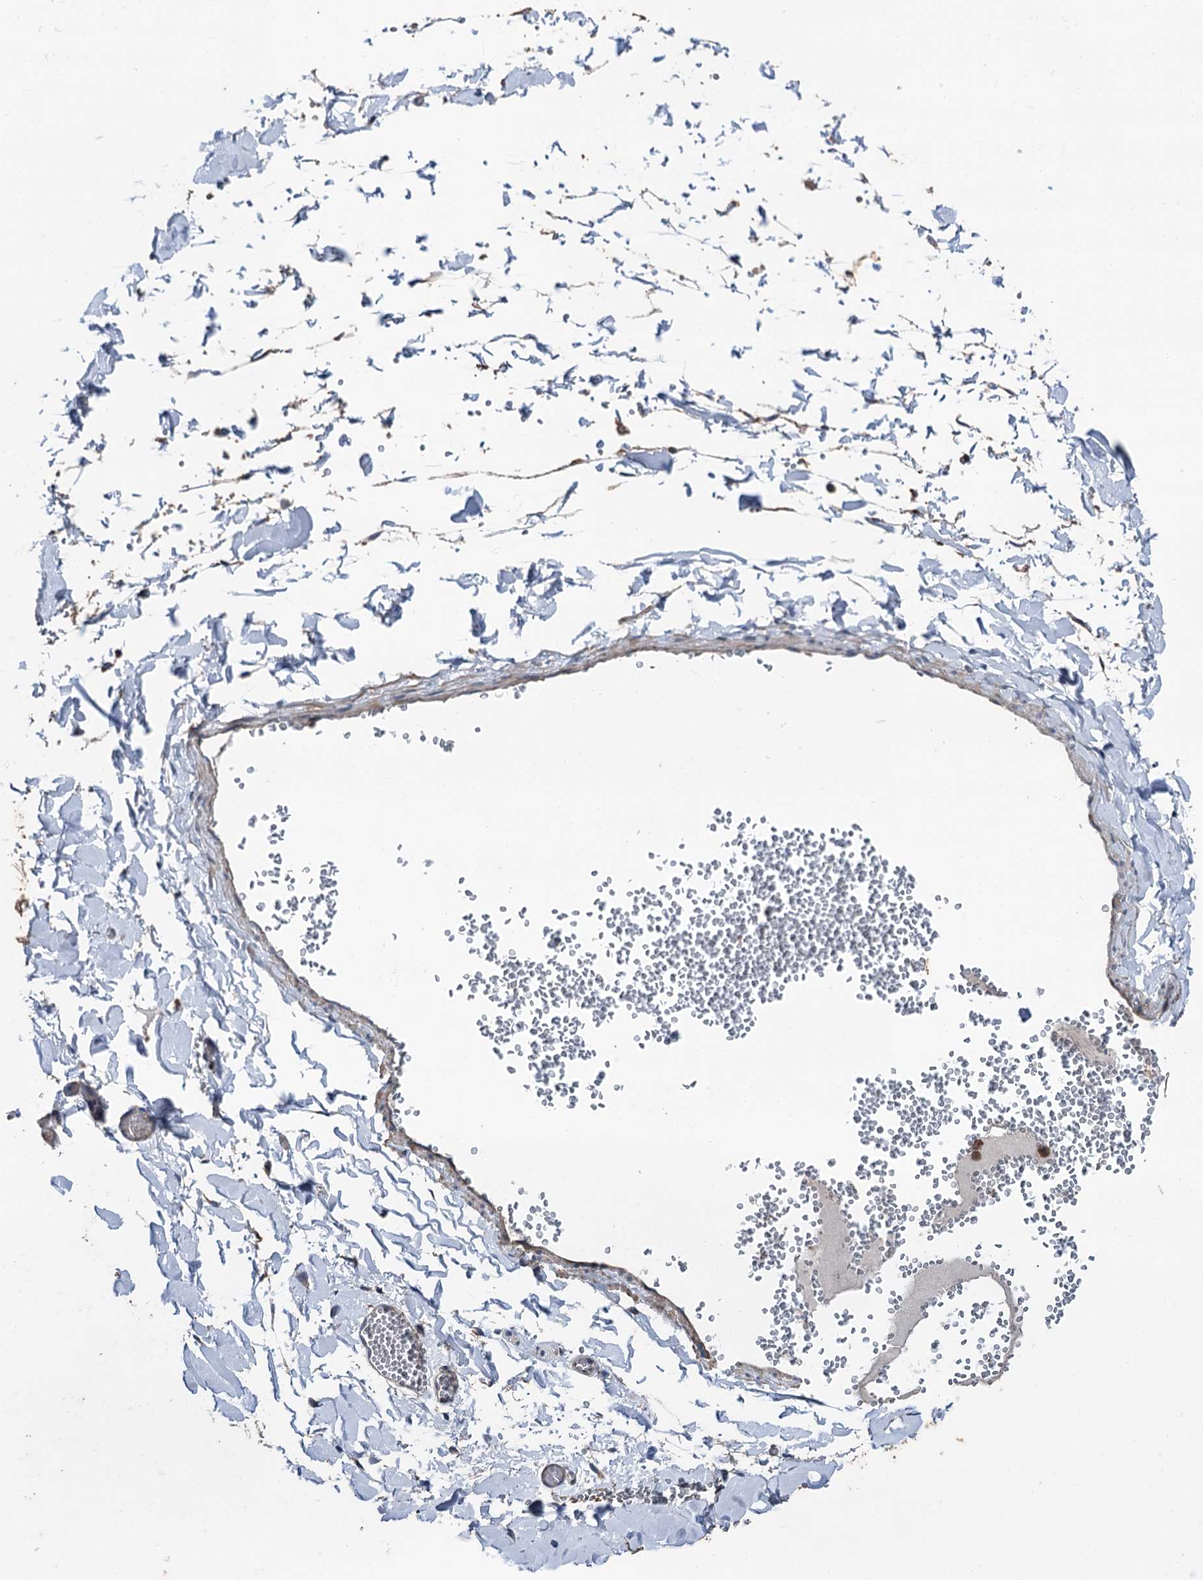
{"staining": {"intensity": "negative", "quantity": "none", "location": "none"}, "tissue": "adipose tissue", "cell_type": "Adipocytes", "image_type": "normal", "snomed": [{"axis": "morphology", "description": "Normal tissue, NOS"}, {"axis": "topography", "description": "Gallbladder"}, {"axis": "topography", "description": "Peripheral nerve tissue"}], "caption": "Immunohistochemistry (IHC) micrograph of normal human adipose tissue stained for a protein (brown), which reveals no expression in adipocytes.", "gene": "RUFY1", "patient": {"sex": "male", "age": 38}}